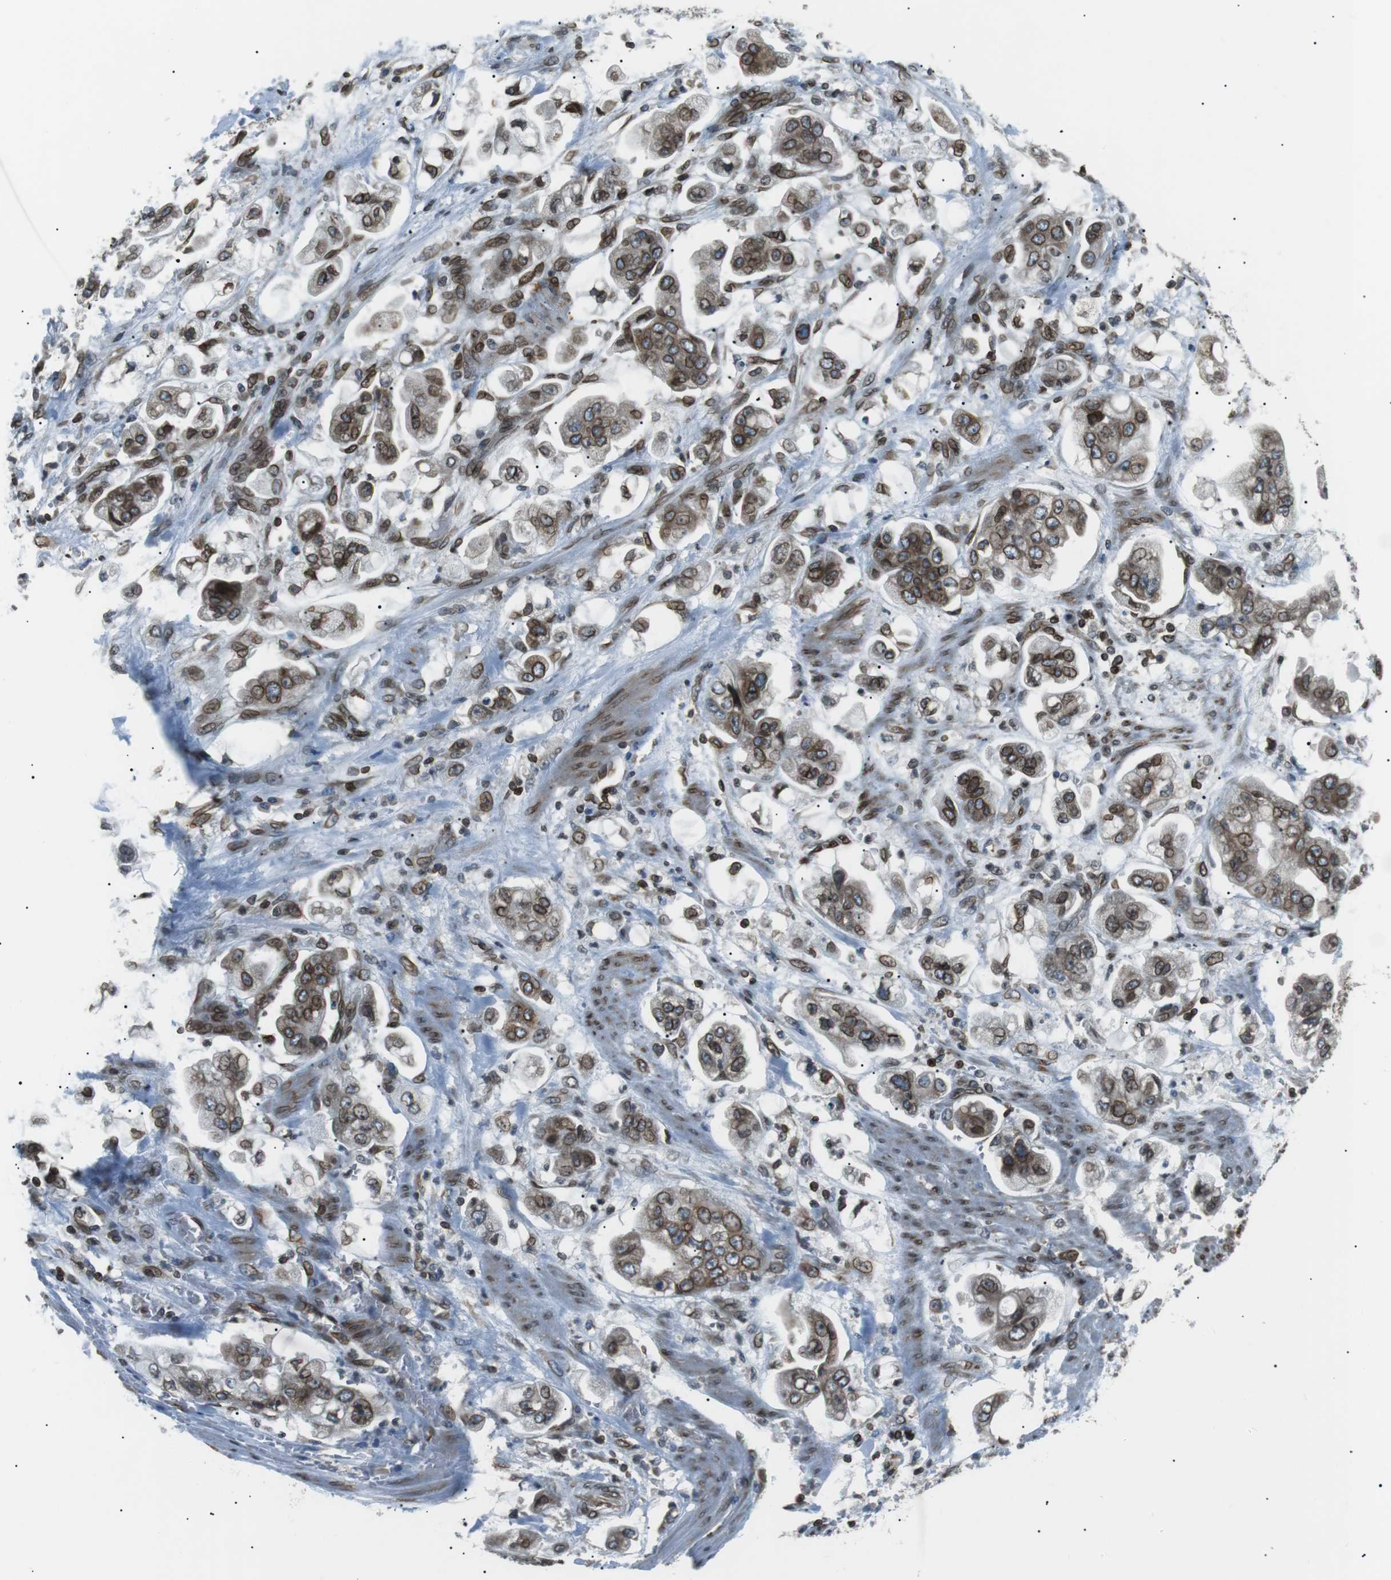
{"staining": {"intensity": "moderate", "quantity": ">75%", "location": "cytoplasmic/membranous,nuclear"}, "tissue": "stomach cancer", "cell_type": "Tumor cells", "image_type": "cancer", "snomed": [{"axis": "morphology", "description": "Adenocarcinoma, NOS"}, {"axis": "topography", "description": "Stomach"}], "caption": "DAB (3,3'-diaminobenzidine) immunohistochemical staining of human stomach cancer shows moderate cytoplasmic/membranous and nuclear protein staining in about >75% of tumor cells.", "gene": "TMX4", "patient": {"sex": "male", "age": 62}}